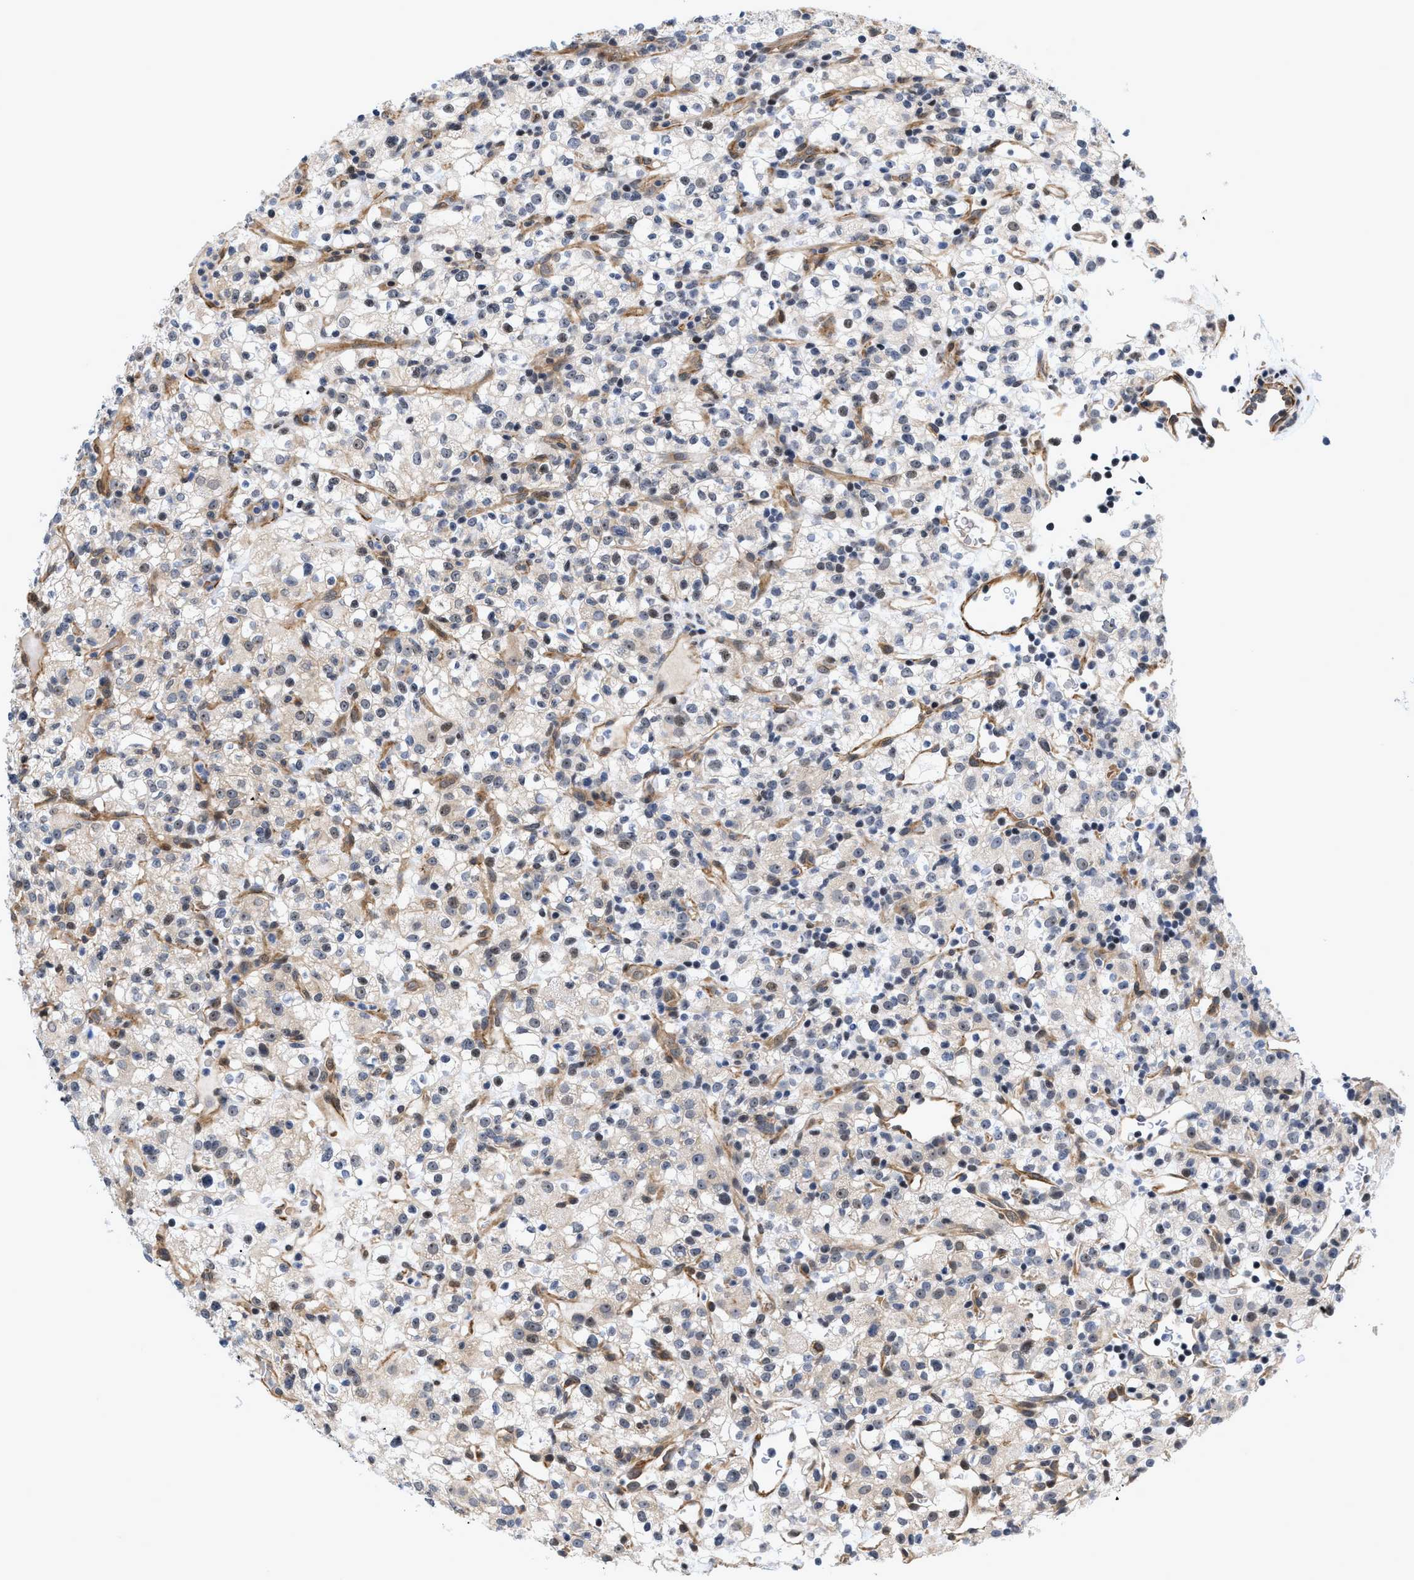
{"staining": {"intensity": "weak", "quantity": "<25%", "location": "cytoplasmic/membranous,nuclear"}, "tissue": "renal cancer", "cell_type": "Tumor cells", "image_type": "cancer", "snomed": [{"axis": "morphology", "description": "Normal tissue, NOS"}, {"axis": "morphology", "description": "Adenocarcinoma, NOS"}, {"axis": "topography", "description": "Kidney"}], "caption": "Immunohistochemistry photomicrograph of human renal cancer (adenocarcinoma) stained for a protein (brown), which reveals no positivity in tumor cells.", "gene": "GPRASP2", "patient": {"sex": "female", "age": 72}}